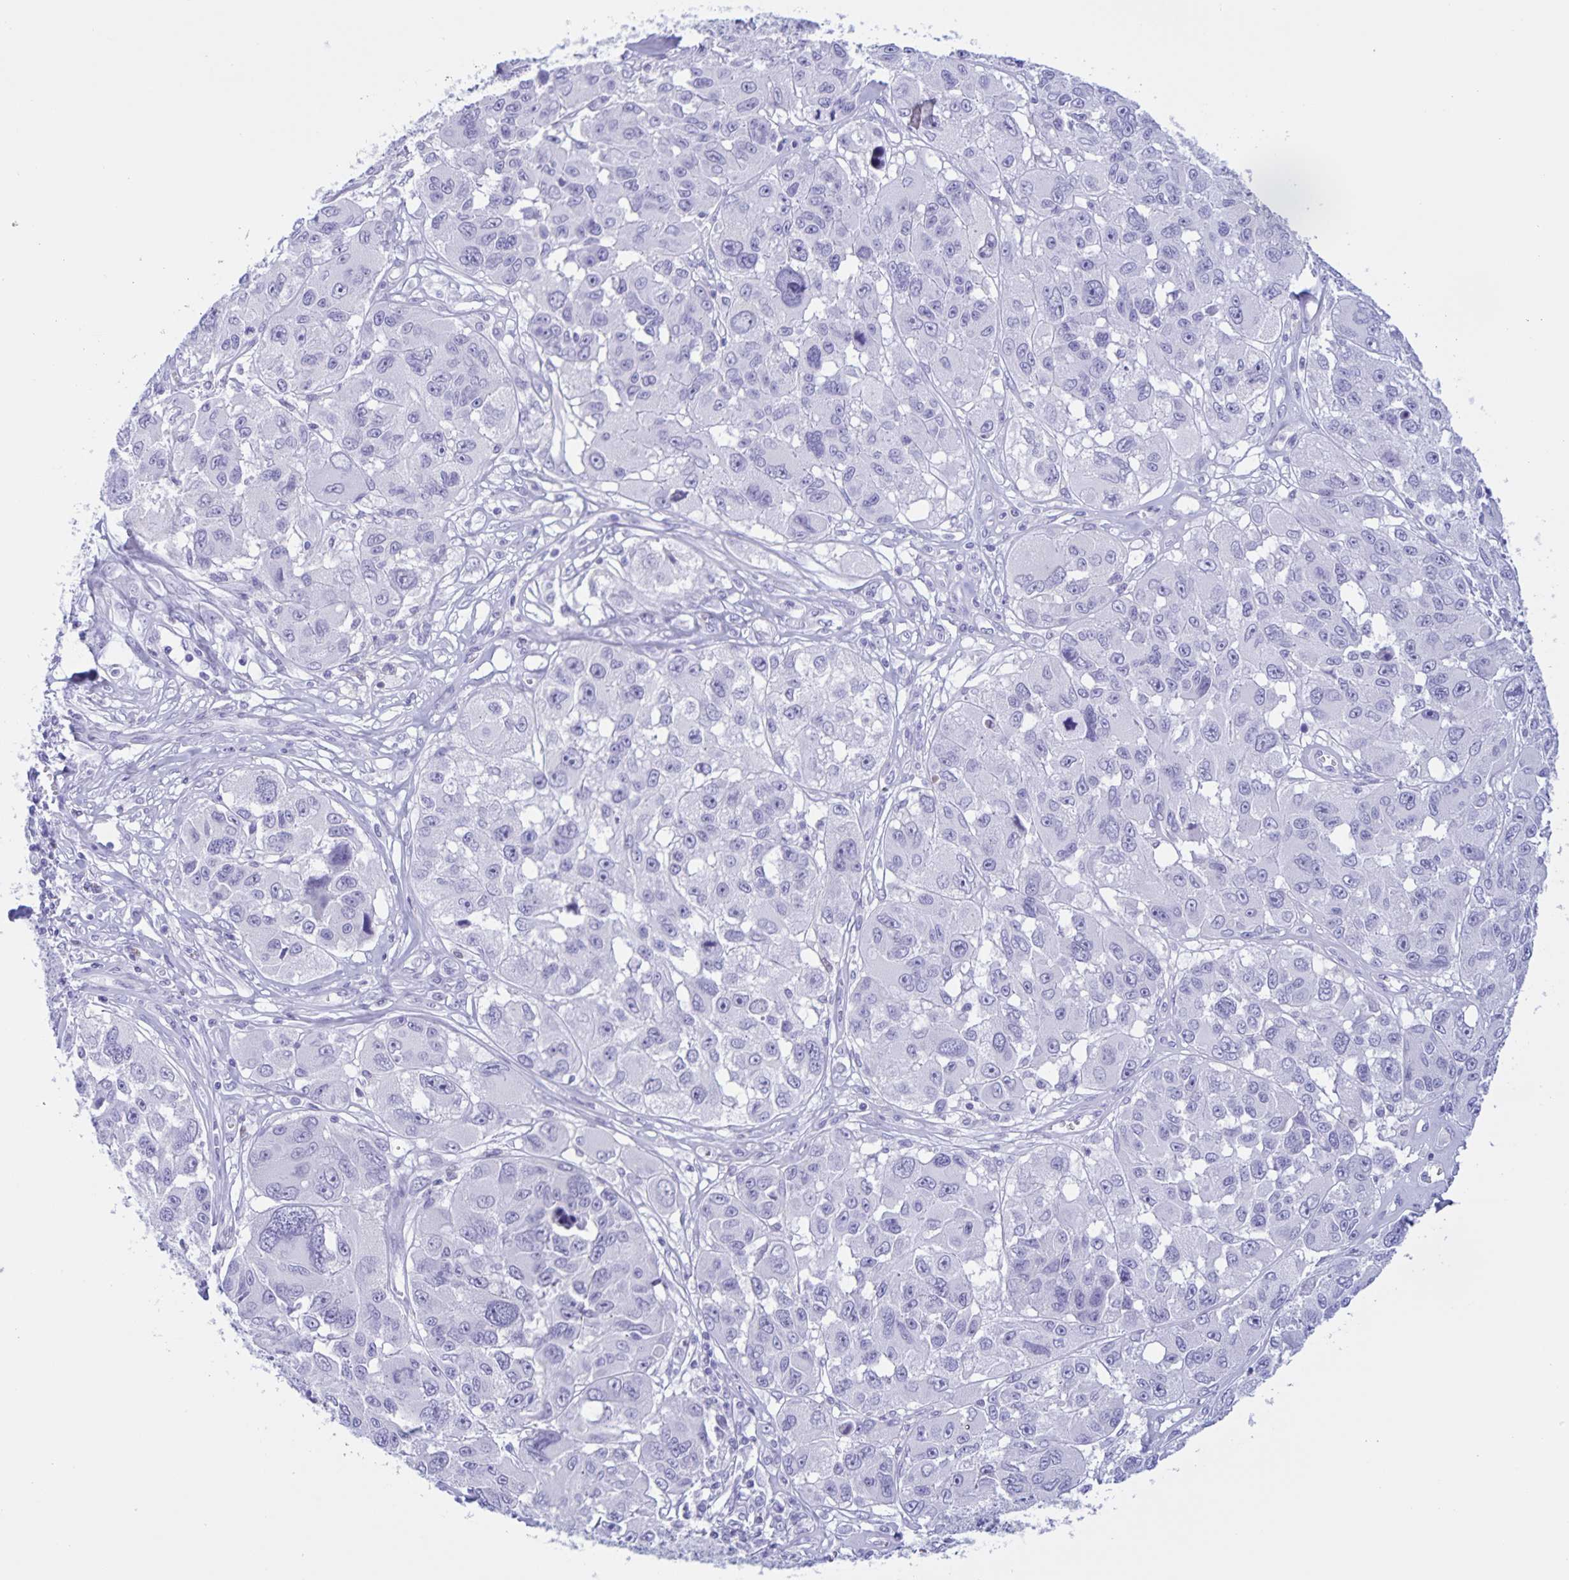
{"staining": {"intensity": "negative", "quantity": "none", "location": "none"}, "tissue": "melanoma", "cell_type": "Tumor cells", "image_type": "cancer", "snomed": [{"axis": "morphology", "description": "Malignant melanoma, NOS"}, {"axis": "topography", "description": "Skin"}], "caption": "Immunohistochemical staining of malignant melanoma displays no significant staining in tumor cells.", "gene": "TGIF2LX", "patient": {"sex": "female", "age": 66}}